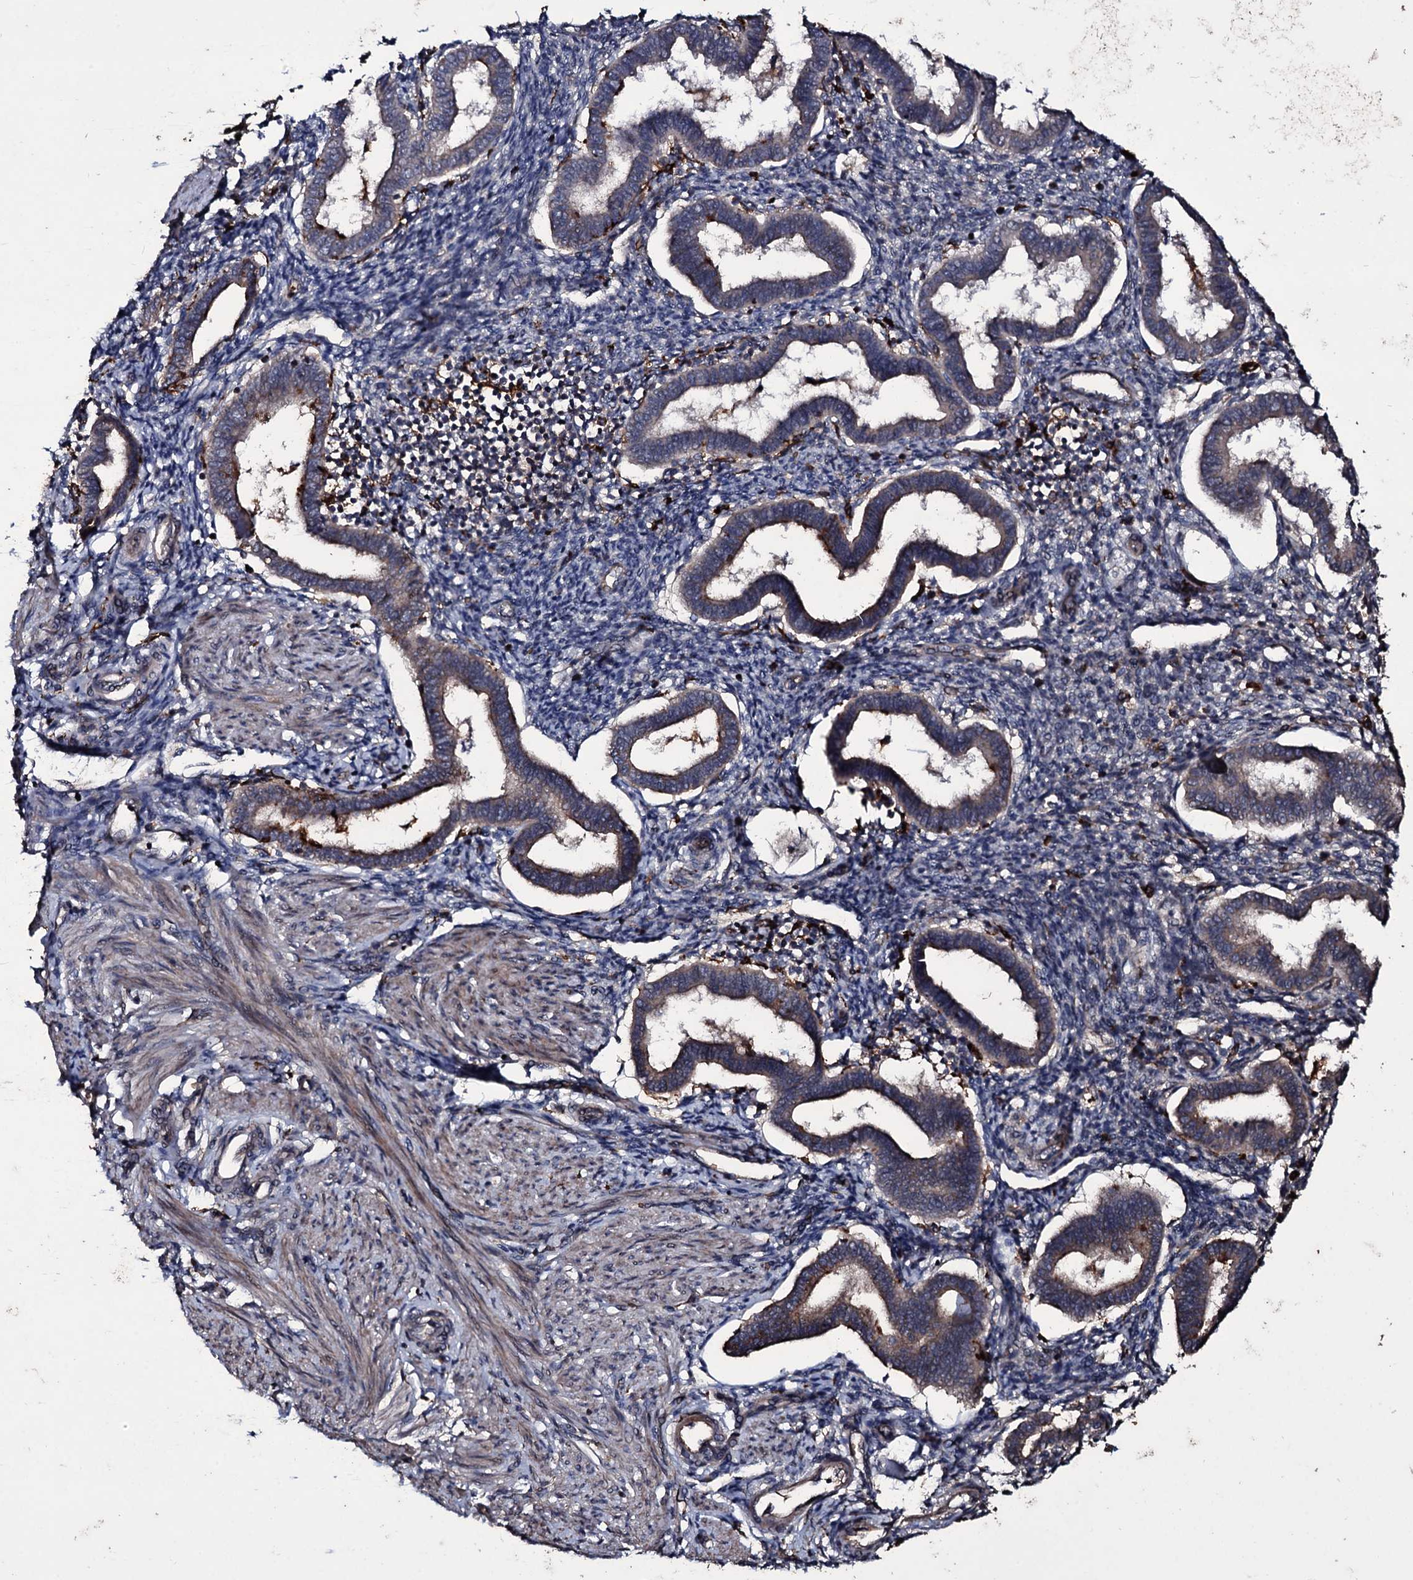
{"staining": {"intensity": "moderate", "quantity": "<25%", "location": "cytoplasmic/membranous"}, "tissue": "endometrium", "cell_type": "Cells in endometrial stroma", "image_type": "normal", "snomed": [{"axis": "morphology", "description": "Normal tissue, NOS"}, {"axis": "topography", "description": "Endometrium"}], "caption": "Immunohistochemical staining of normal endometrium exhibits <25% levels of moderate cytoplasmic/membranous protein expression in about <25% of cells in endometrial stroma.", "gene": "ZSWIM8", "patient": {"sex": "female", "age": 24}}